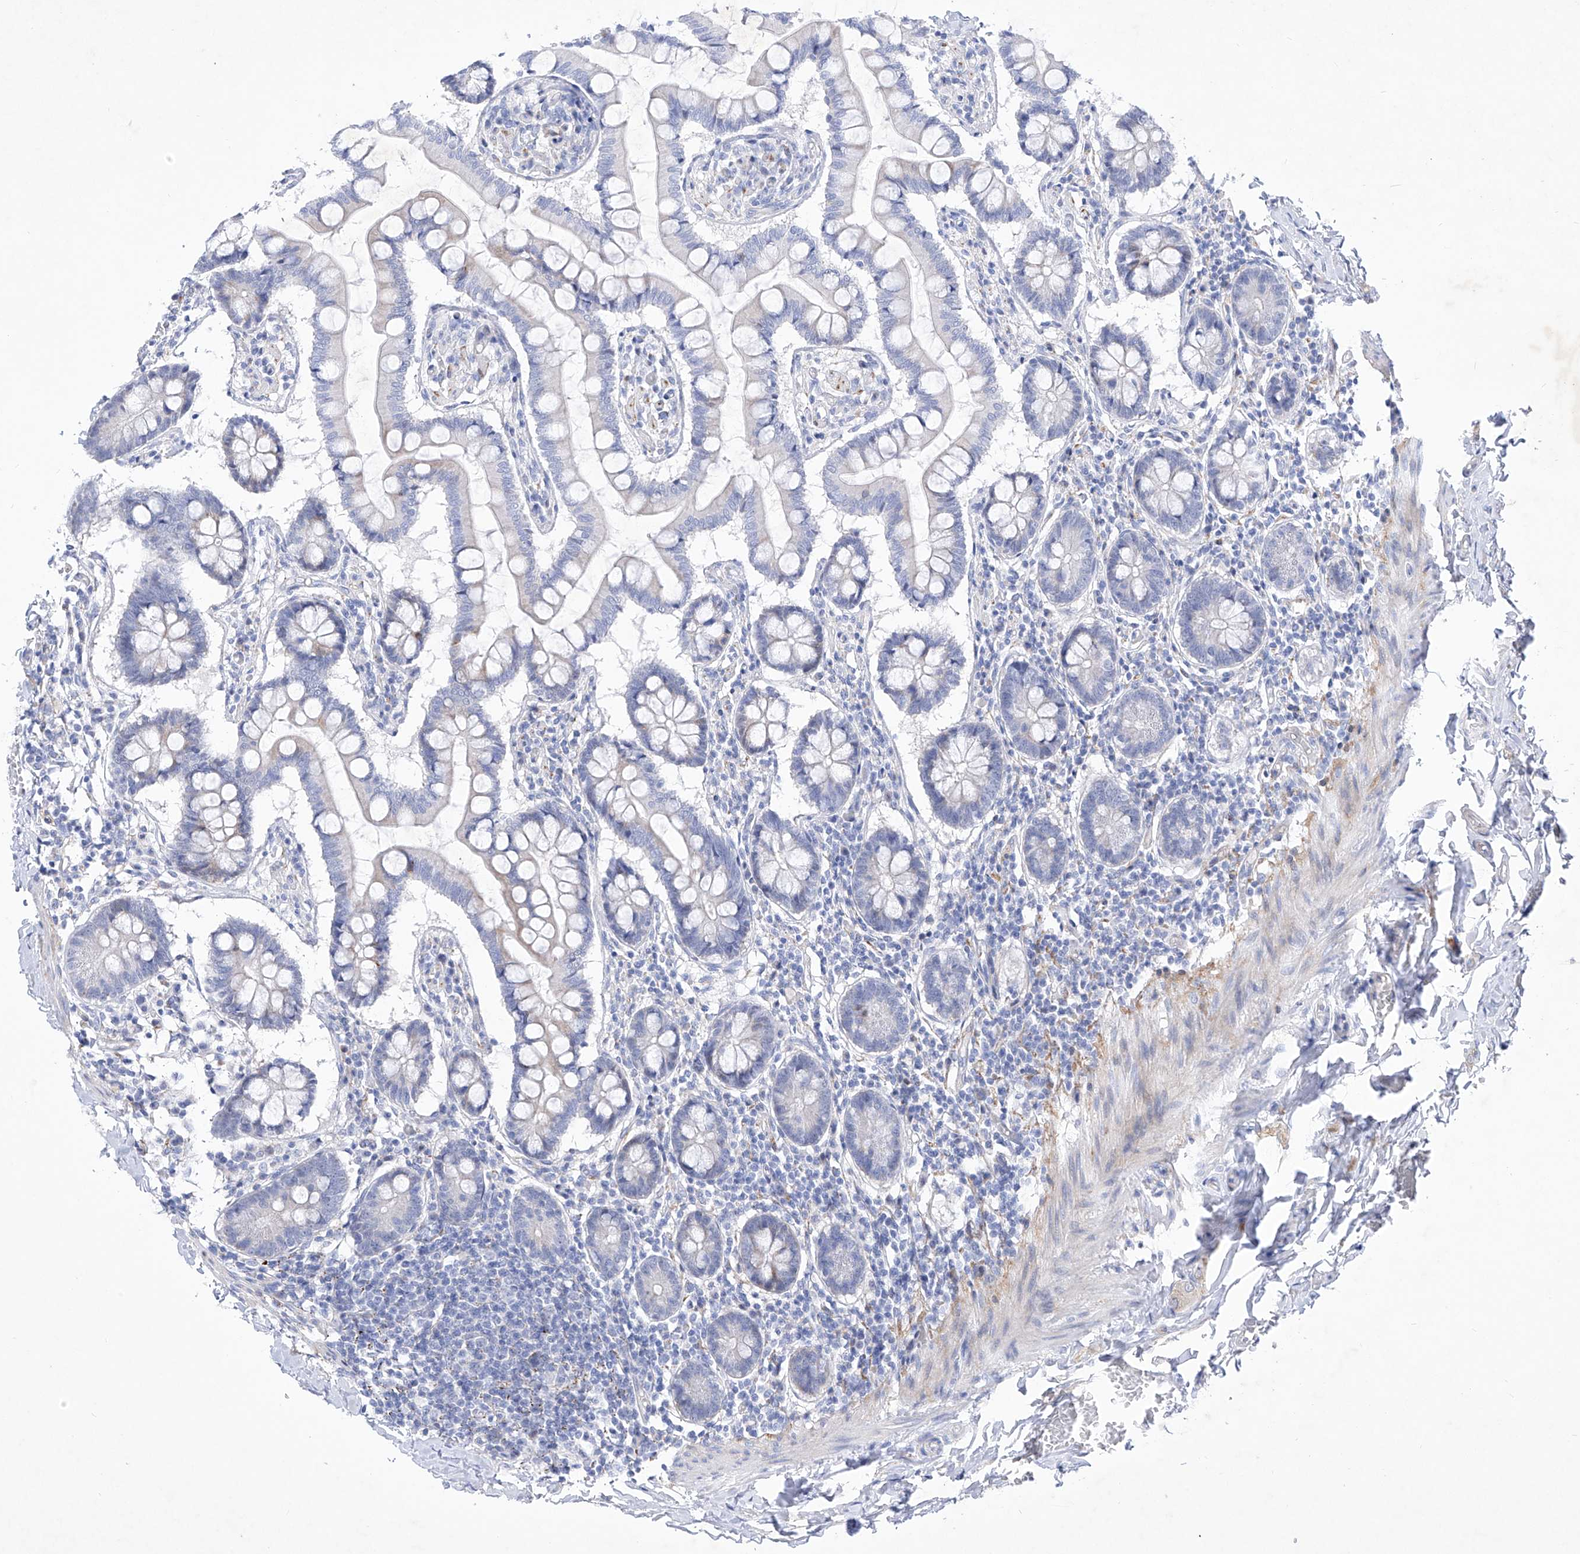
{"staining": {"intensity": "moderate", "quantity": "<25%", "location": "cytoplasmic/membranous"}, "tissue": "small intestine", "cell_type": "Glandular cells", "image_type": "normal", "snomed": [{"axis": "morphology", "description": "Normal tissue, NOS"}, {"axis": "topography", "description": "Small intestine"}], "caption": "Immunohistochemistry (IHC) (DAB (3,3'-diaminobenzidine)) staining of unremarkable small intestine displays moderate cytoplasmic/membranous protein expression in about <25% of glandular cells. The protein is stained brown, and the nuclei are stained in blue (DAB IHC with brightfield microscopy, high magnification).", "gene": "C1orf87", "patient": {"sex": "male", "age": 41}}